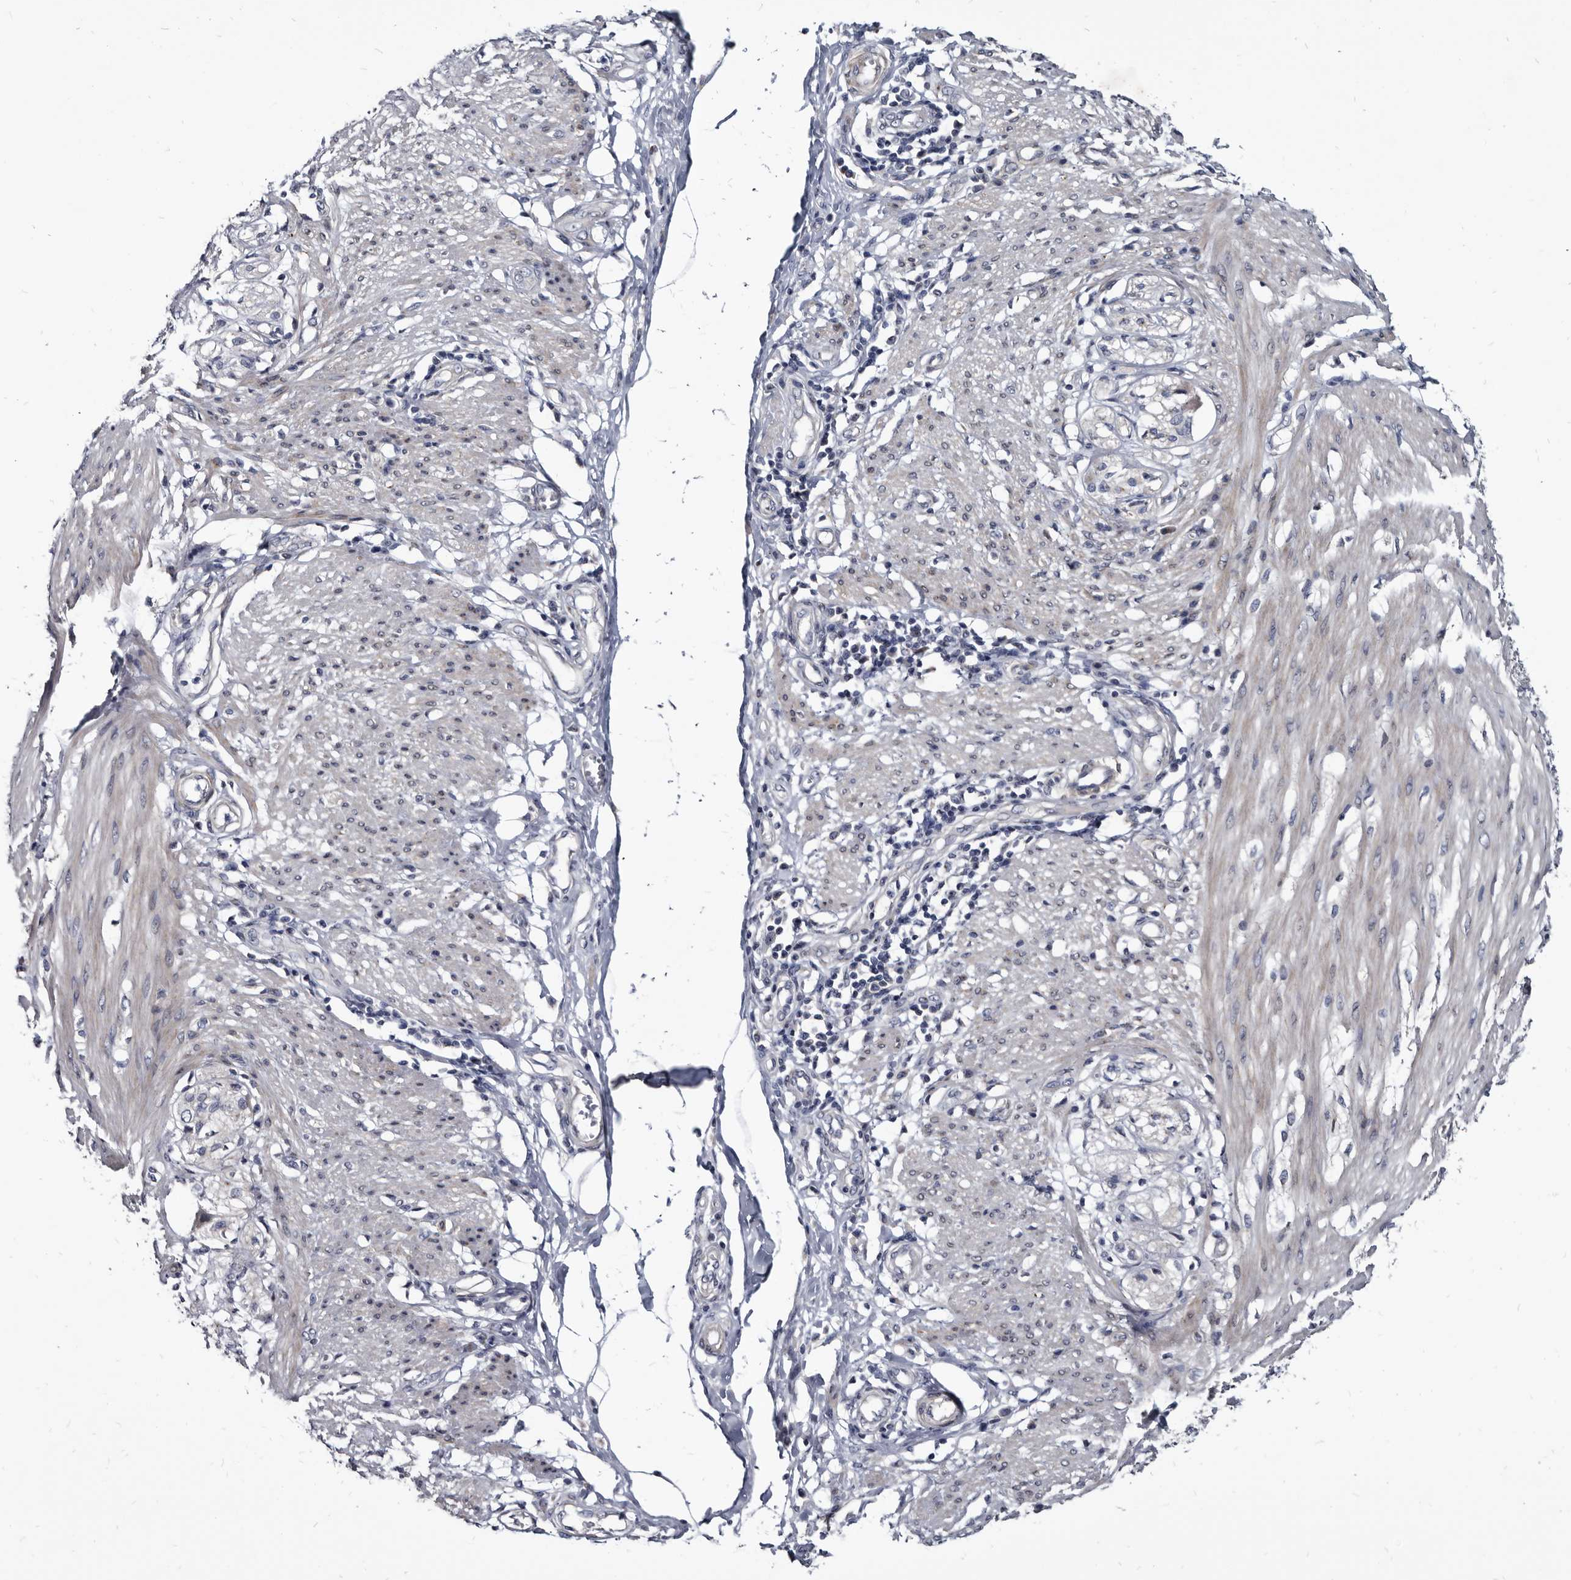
{"staining": {"intensity": "negative", "quantity": "none", "location": "none"}, "tissue": "smooth muscle", "cell_type": "Smooth muscle cells", "image_type": "normal", "snomed": [{"axis": "morphology", "description": "Normal tissue, NOS"}, {"axis": "morphology", "description": "Adenocarcinoma, NOS"}, {"axis": "topography", "description": "Colon"}, {"axis": "topography", "description": "Peripheral nerve tissue"}], "caption": "Protein analysis of benign smooth muscle shows no significant staining in smooth muscle cells.", "gene": "PRSS8", "patient": {"sex": "male", "age": 14}}